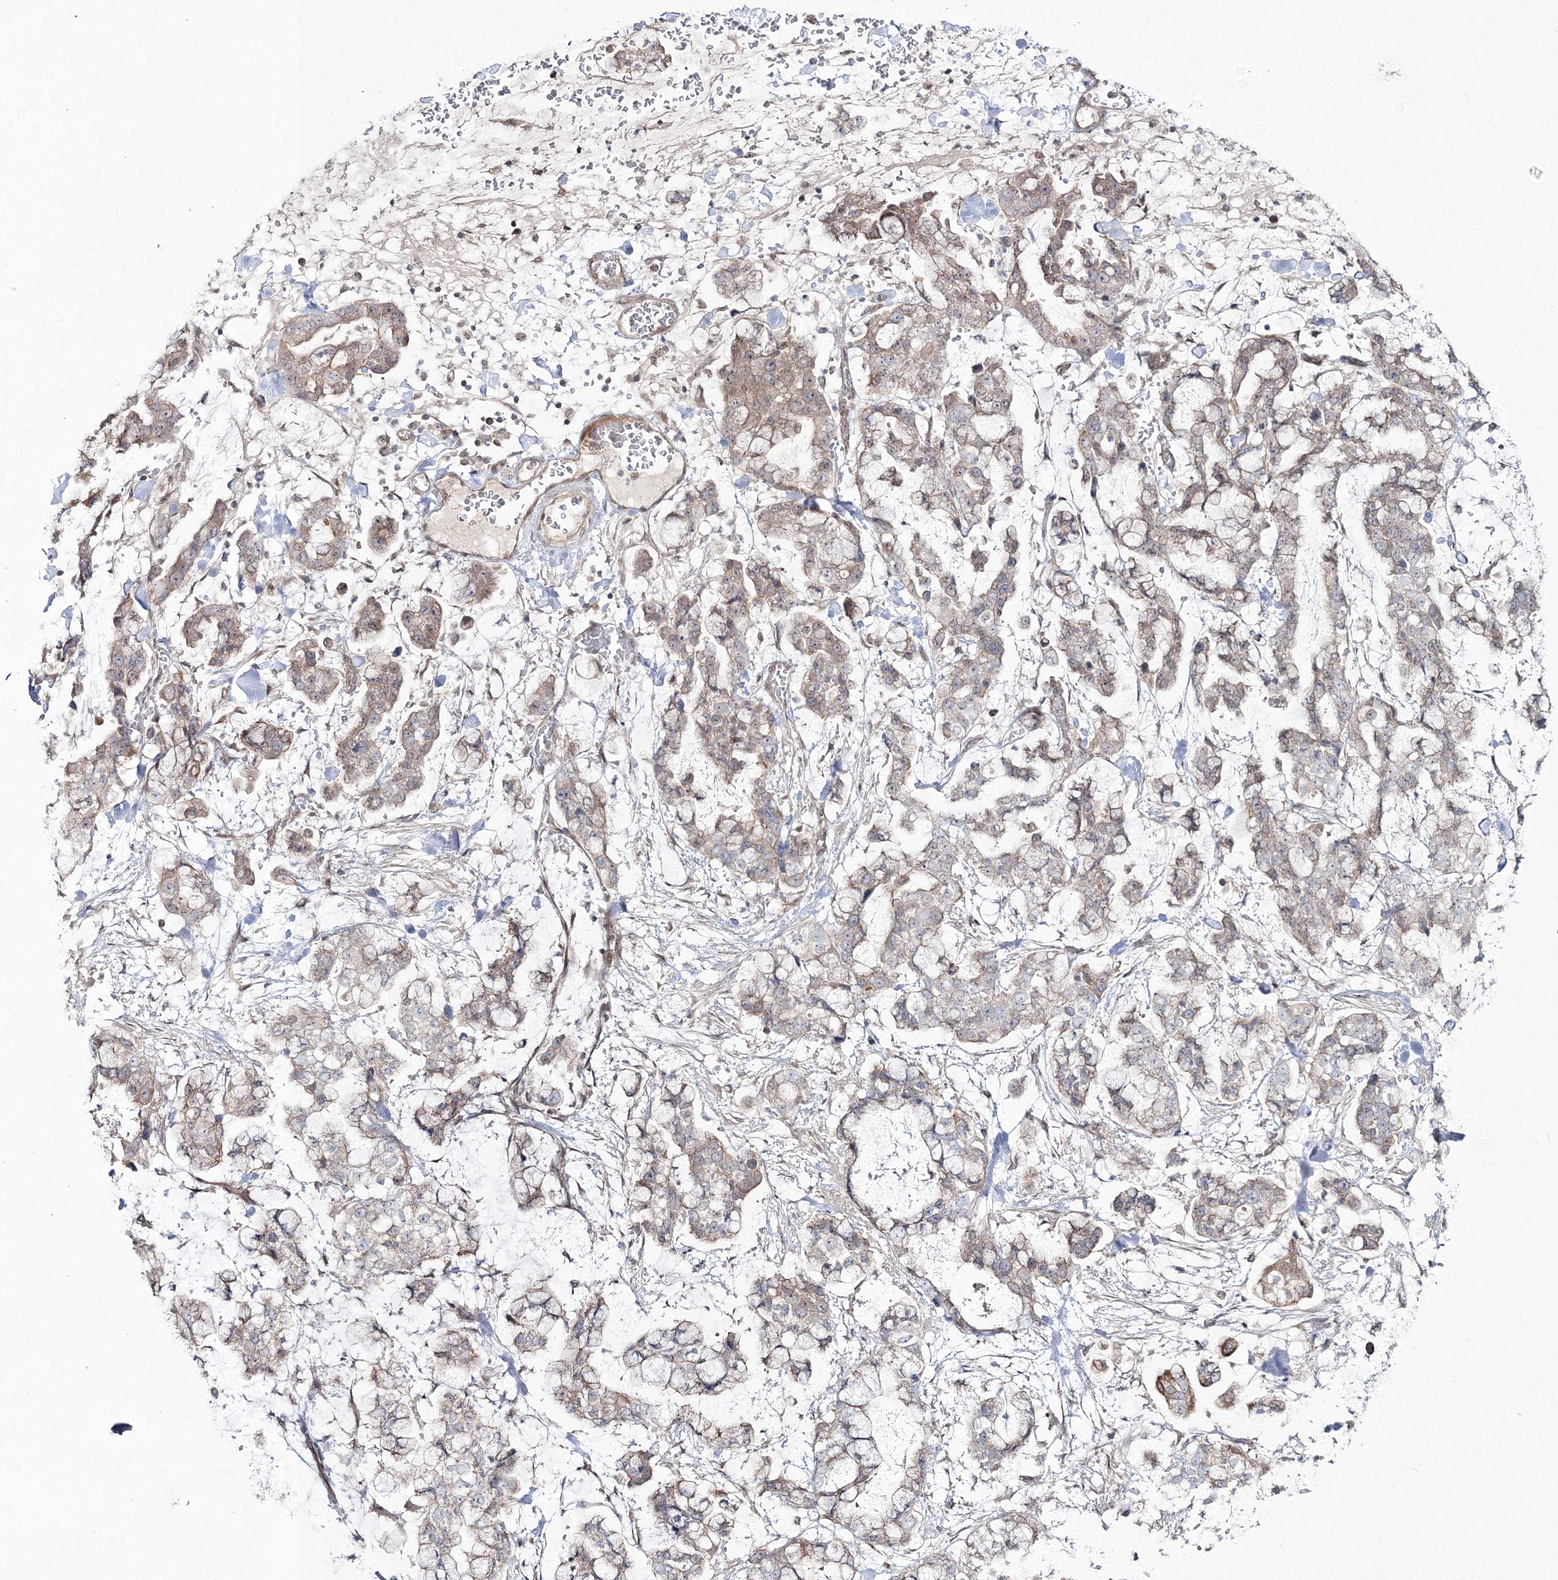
{"staining": {"intensity": "weak", "quantity": "25%-75%", "location": "cytoplasmic/membranous,nuclear"}, "tissue": "stomach cancer", "cell_type": "Tumor cells", "image_type": "cancer", "snomed": [{"axis": "morphology", "description": "Normal tissue, NOS"}, {"axis": "morphology", "description": "Adenocarcinoma, NOS"}, {"axis": "topography", "description": "Stomach, upper"}, {"axis": "topography", "description": "Stomach"}], "caption": "Immunohistochemical staining of human stomach cancer reveals low levels of weak cytoplasmic/membranous and nuclear staining in about 25%-75% of tumor cells. The protein is shown in brown color, while the nuclei are stained blue.", "gene": "ZFAND6", "patient": {"sex": "male", "age": 76}}